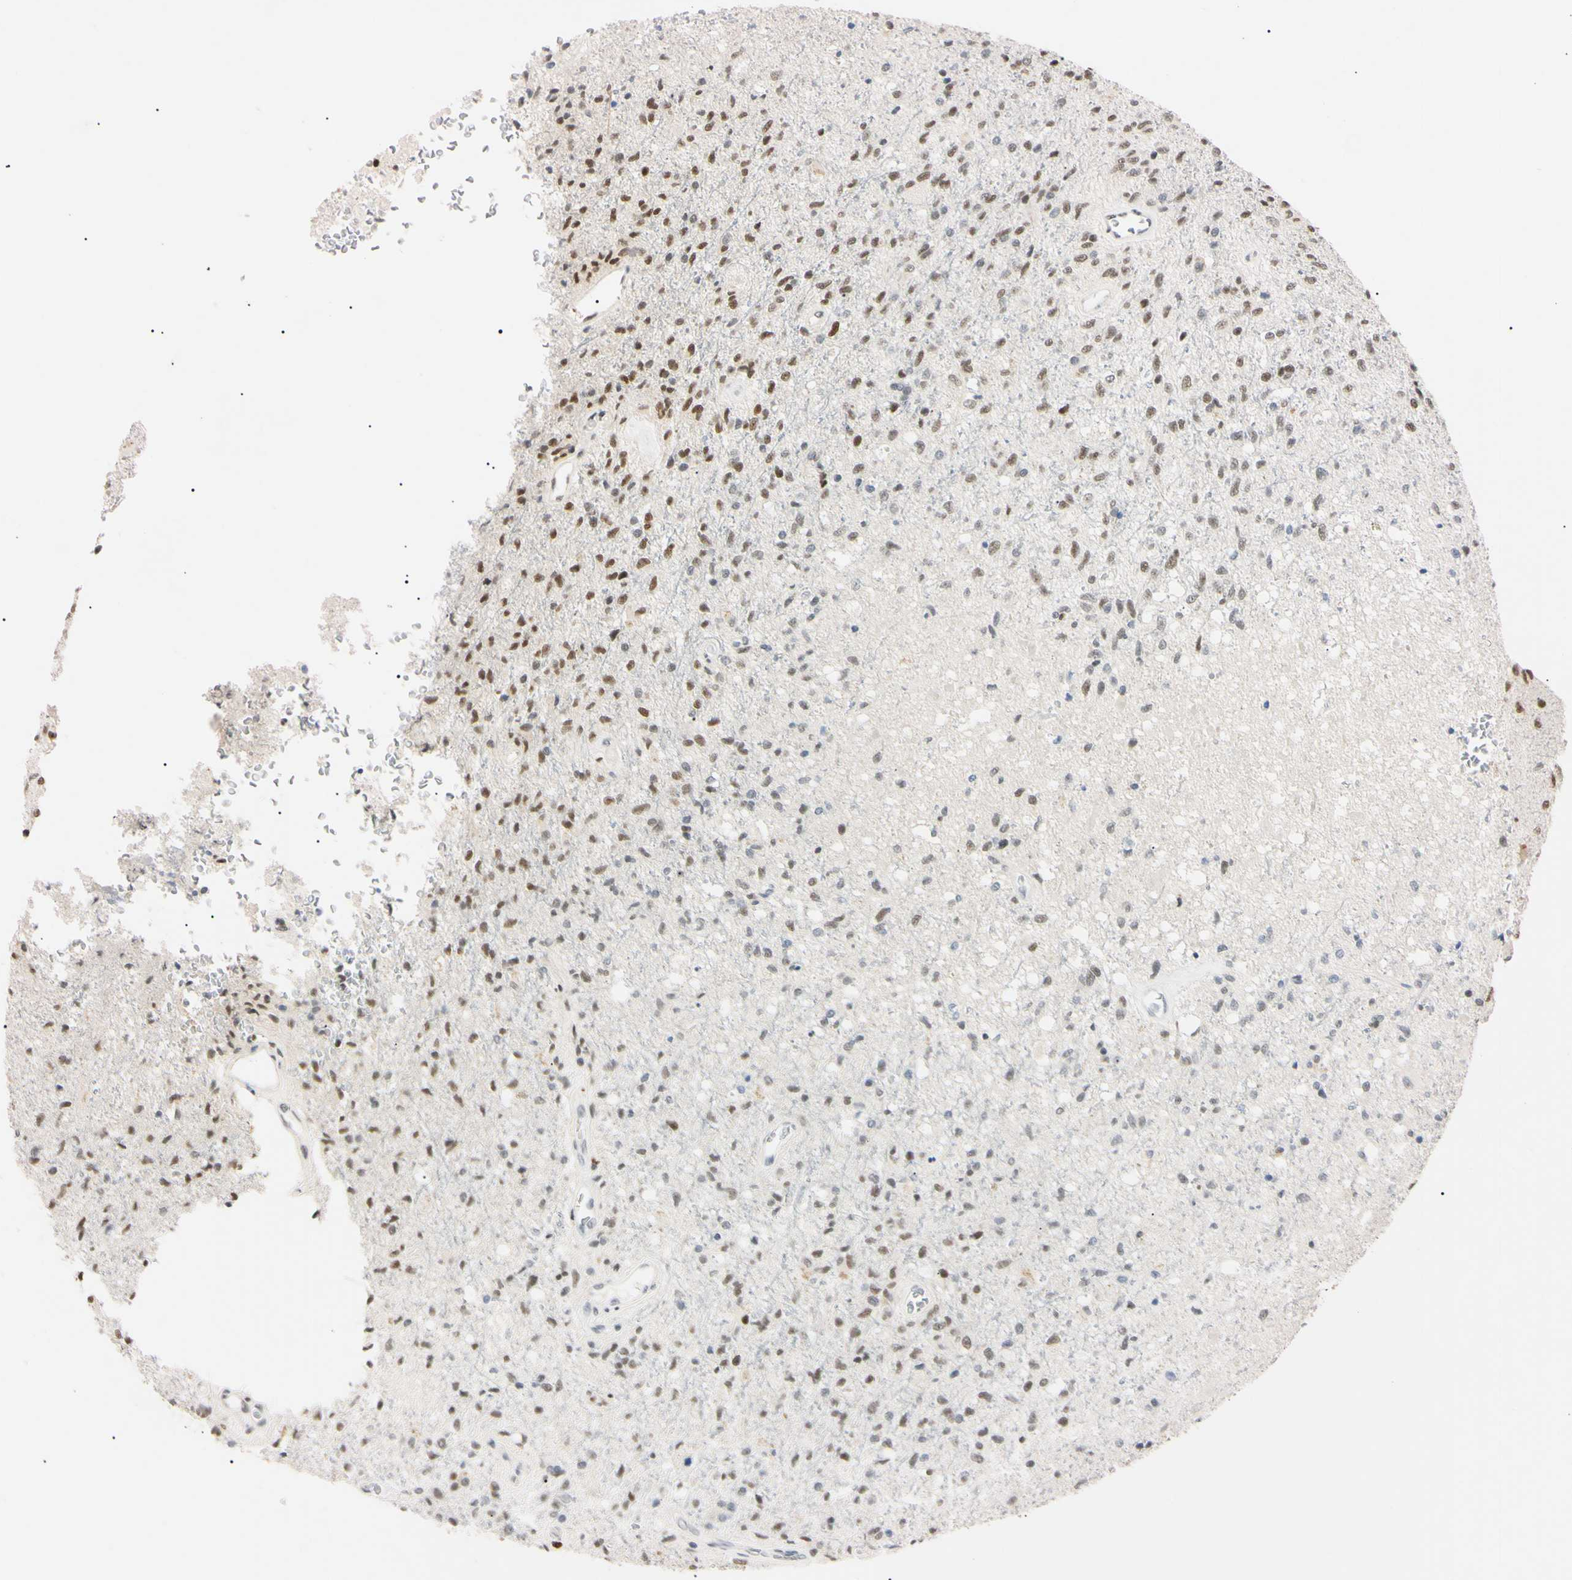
{"staining": {"intensity": "moderate", "quantity": "25%-75%", "location": "nuclear"}, "tissue": "glioma", "cell_type": "Tumor cells", "image_type": "cancer", "snomed": [{"axis": "morphology", "description": "Normal tissue, NOS"}, {"axis": "morphology", "description": "Glioma, malignant, High grade"}, {"axis": "topography", "description": "Cerebral cortex"}], "caption": "Protein staining demonstrates moderate nuclear staining in approximately 25%-75% of tumor cells in glioma.", "gene": "ZNF134", "patient": {"sex": "male", "age": 77}}